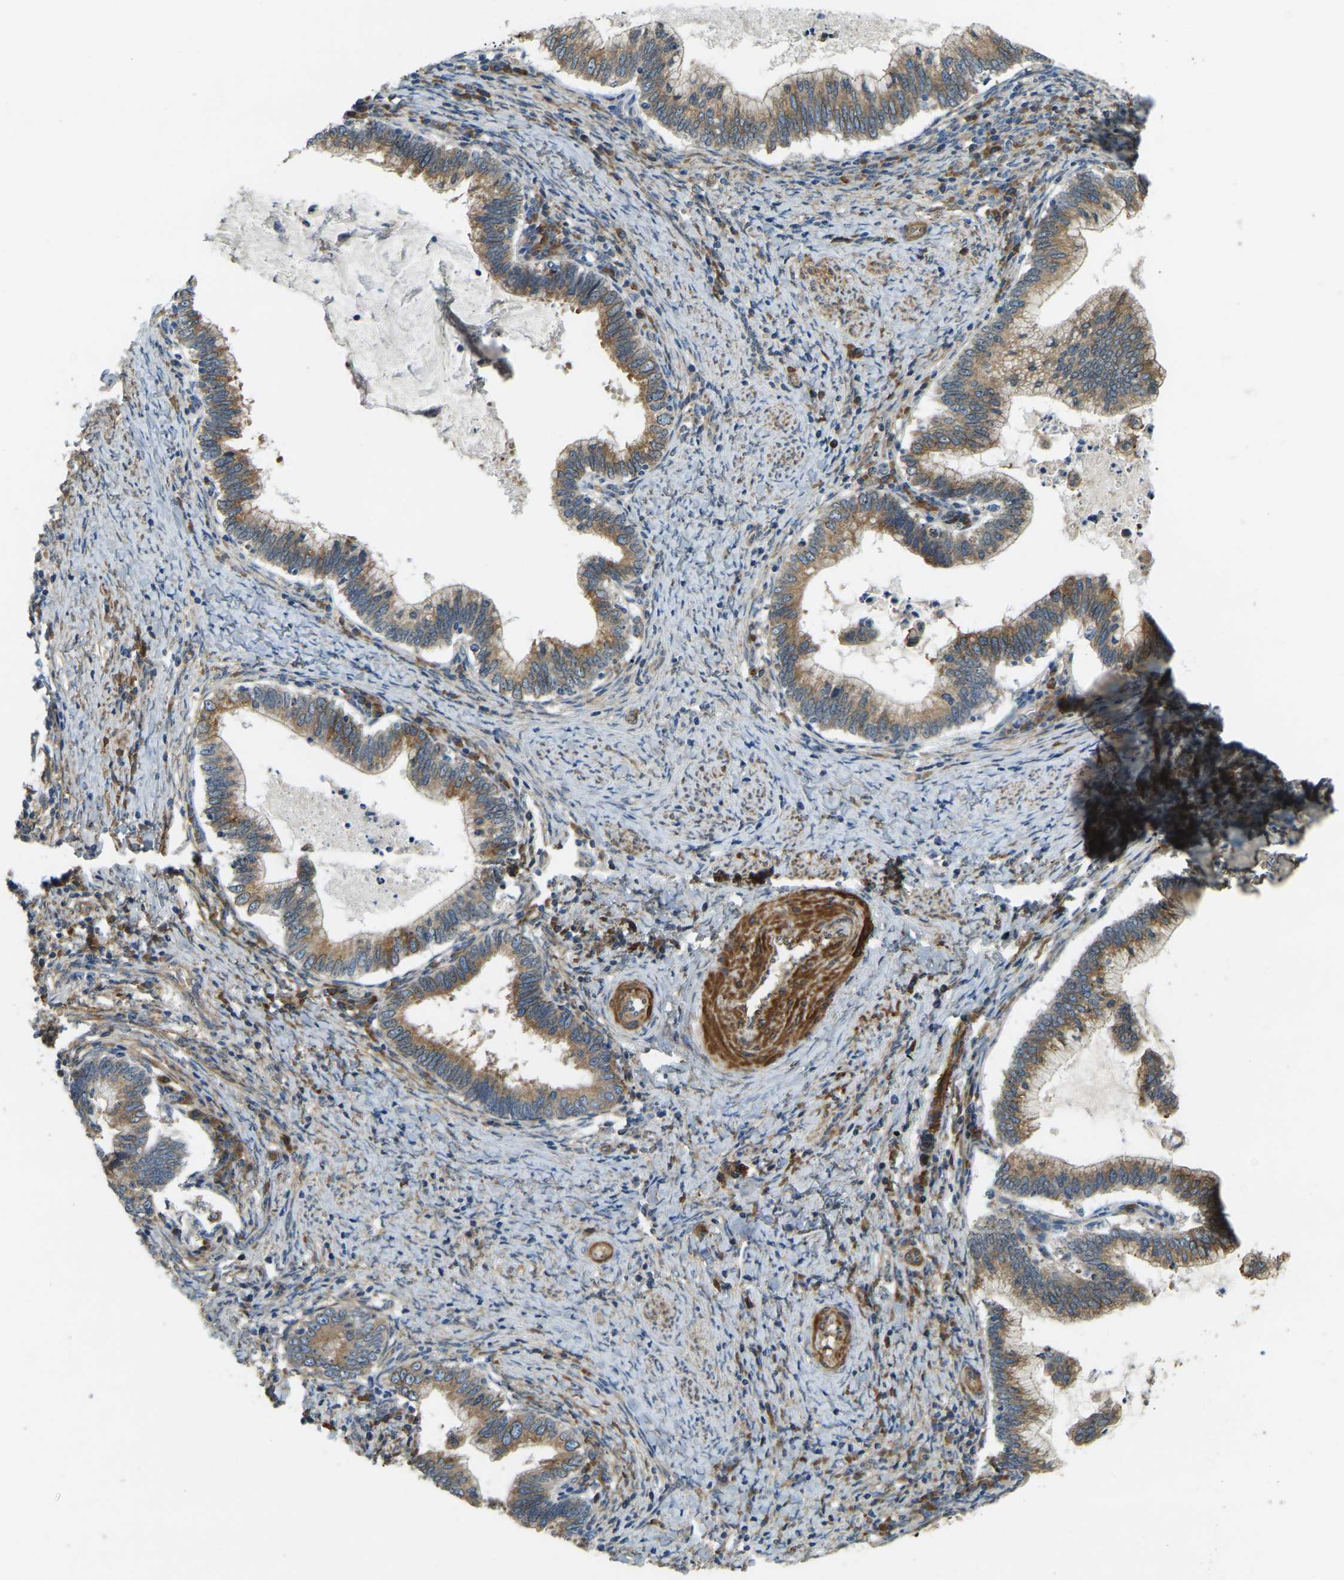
{"staining": {"intensity": "moderate", "quantity": ">75%", "location": "cytoplasmic/membranous"}, "tissue": "cervical cancer", "cell_type": "Tumor cells", "image_type": "cancer", "snomed": [{"axis": "morphology", "description": "Adenocarcinoma, NOS"}, {"axis": "topography", "description": "Cervix"}], "caption": "About >75% of tumor cells in human cervical cancer (adenocarcinoma) exhibit moderate cytoplasmic/membranous protein positivity as visualized by brown immunohistochemical staining.", "gene": "ERGIC1", "patient": {"sex": "female", "age": 36}}